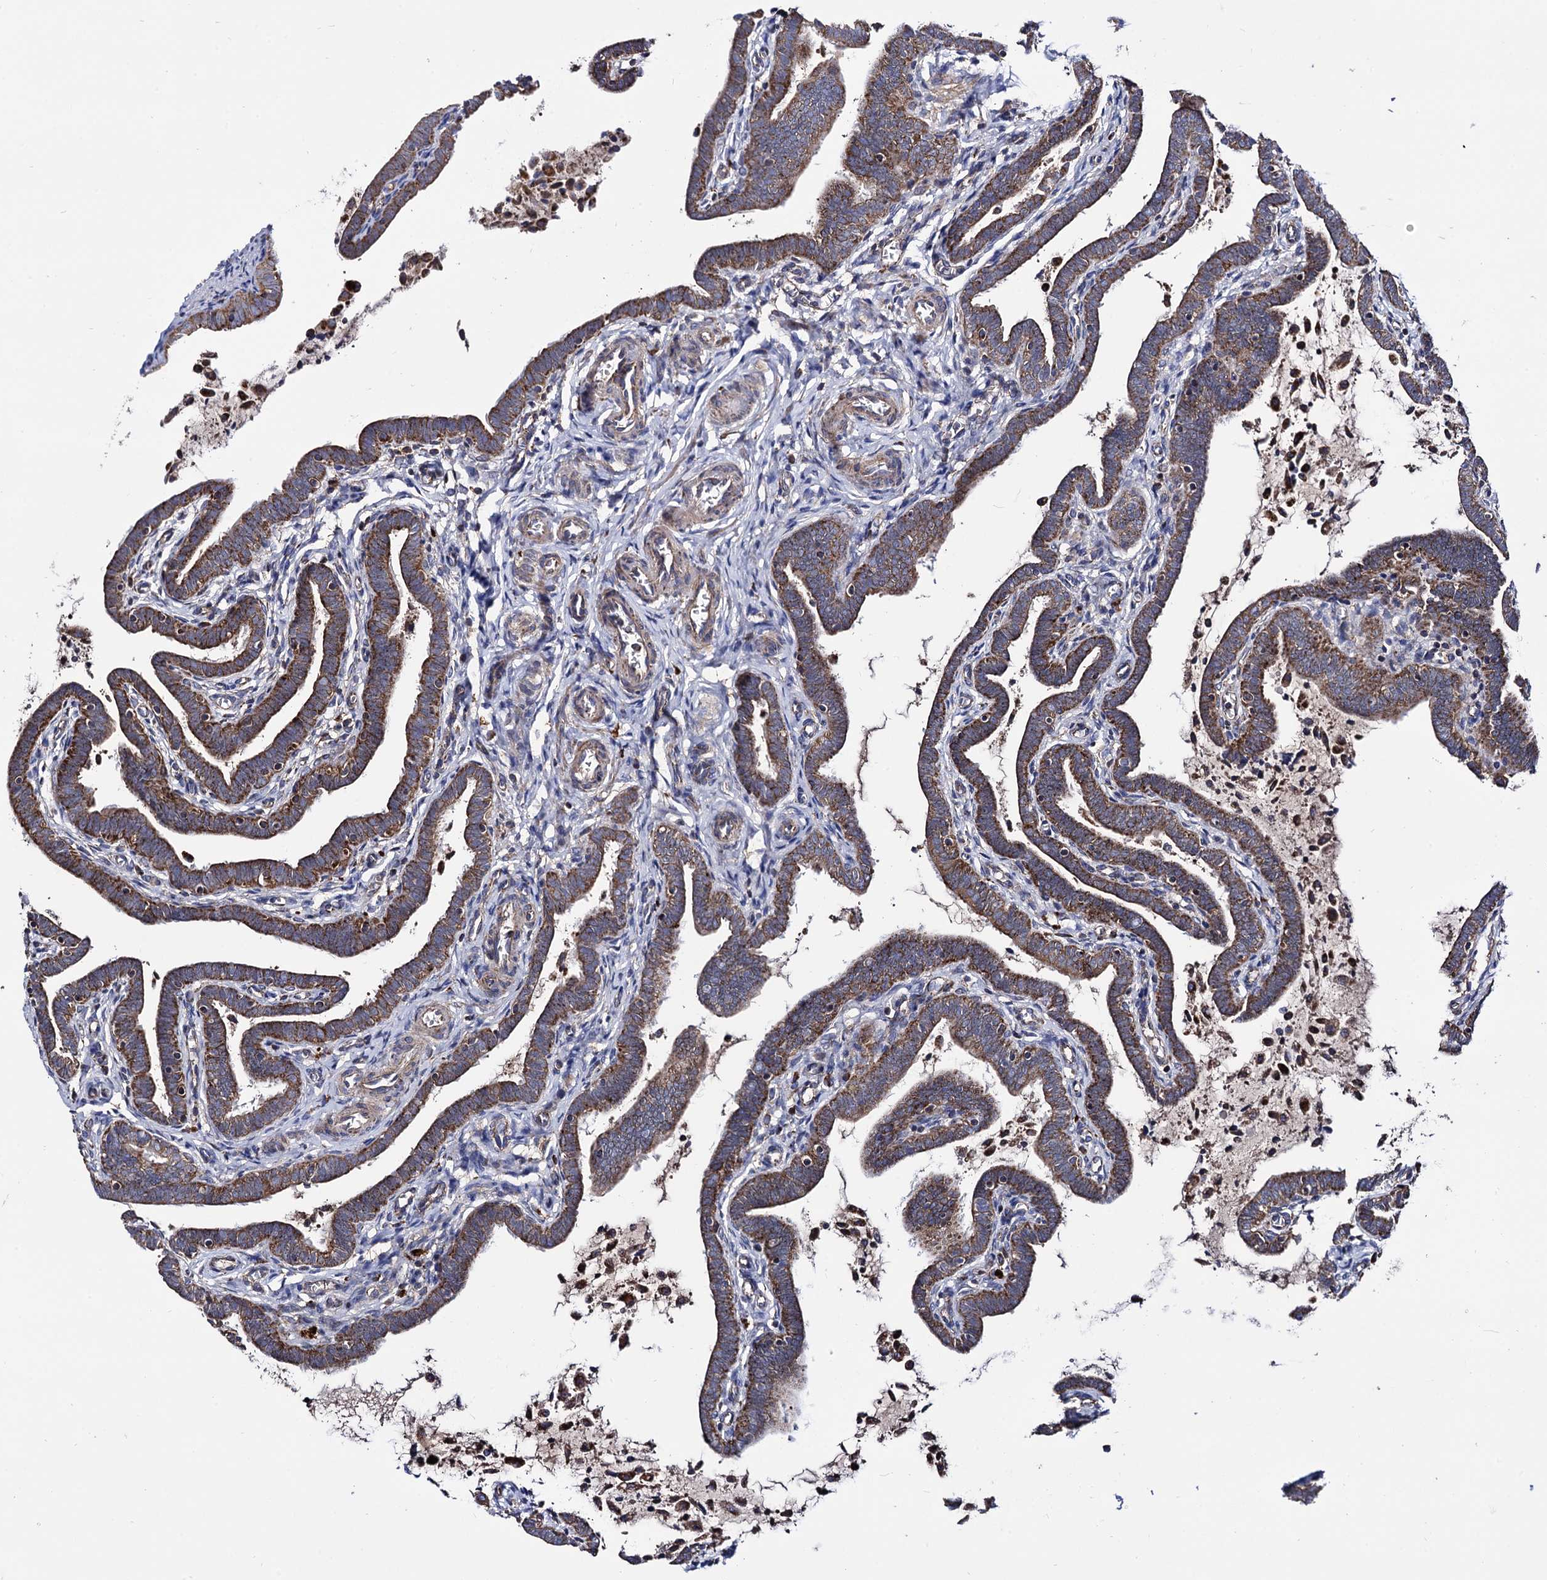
{"staining": {"intensity": "moderate", "quantity": ">75%", "location": "cytoplasmic/membranous"}, "tissue": "fallopian tube", "cell_type": "Glandular cells", "image_type": "normal", "snomed": [{"axis": "morphology", "description": "Normal tissue, NOS"}, {"axis": "topography", "description": "Fallopian tube"}], "caption": "Brown immunohistochemical staining in unremarkable human fallopian tube reveals moderate cytoplasmic/membranous expression in approximately >75% of glandular cells.", "gene": "IQCH", "patient": {"sex": "female", "age": 36}}